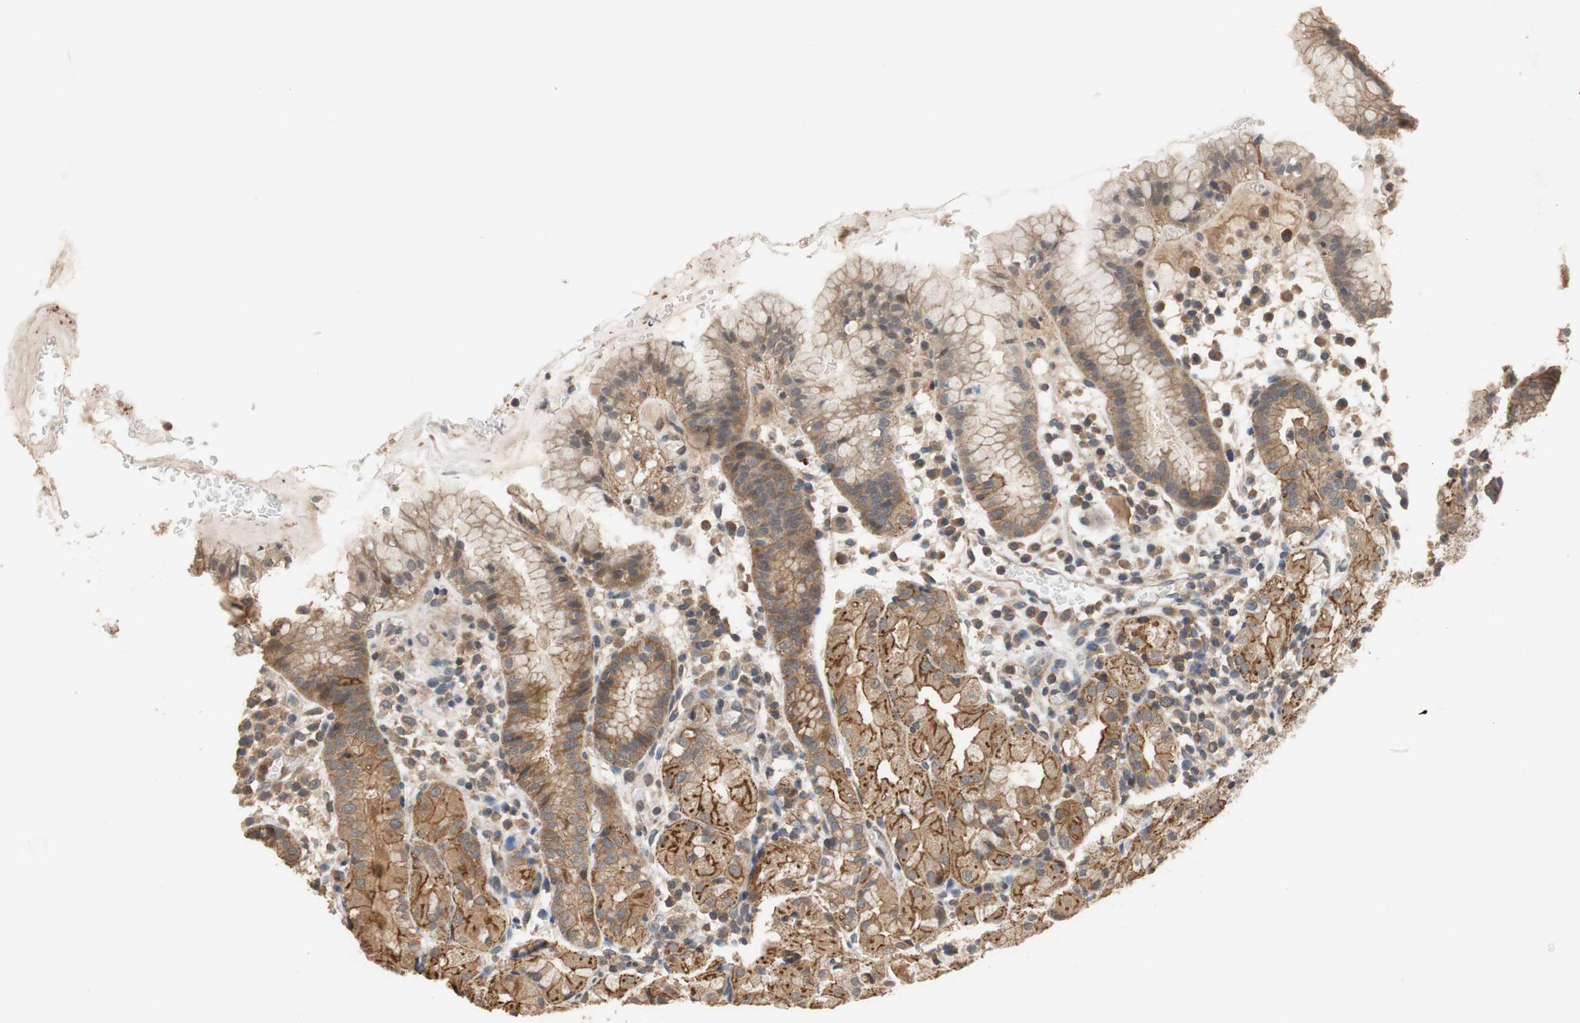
{"staining": {"intensity": "moderate", "quantity": ">75%", "location": "cytoplasmic/membranous"}, "tissue": "stomach", "cell_type": "Glandular cells", "image_type": "normal", "snomed": [{"axis": "morphology", "description": "Normal tissue, NOS"}, {"axis": "topography", "description": "Stomach"}, {"axis": "topography", "description": "Stomach, lower"}], "caption": "IHC (DAB (3,3'-diaminobenzidine)) staining of normal human stomach reveals moderate cytoplasmic/membranous protein staining in approximately >75% of glandular cells.", "gene": "MAP4K2", "patient": {"sex": "female", "age": 75}}